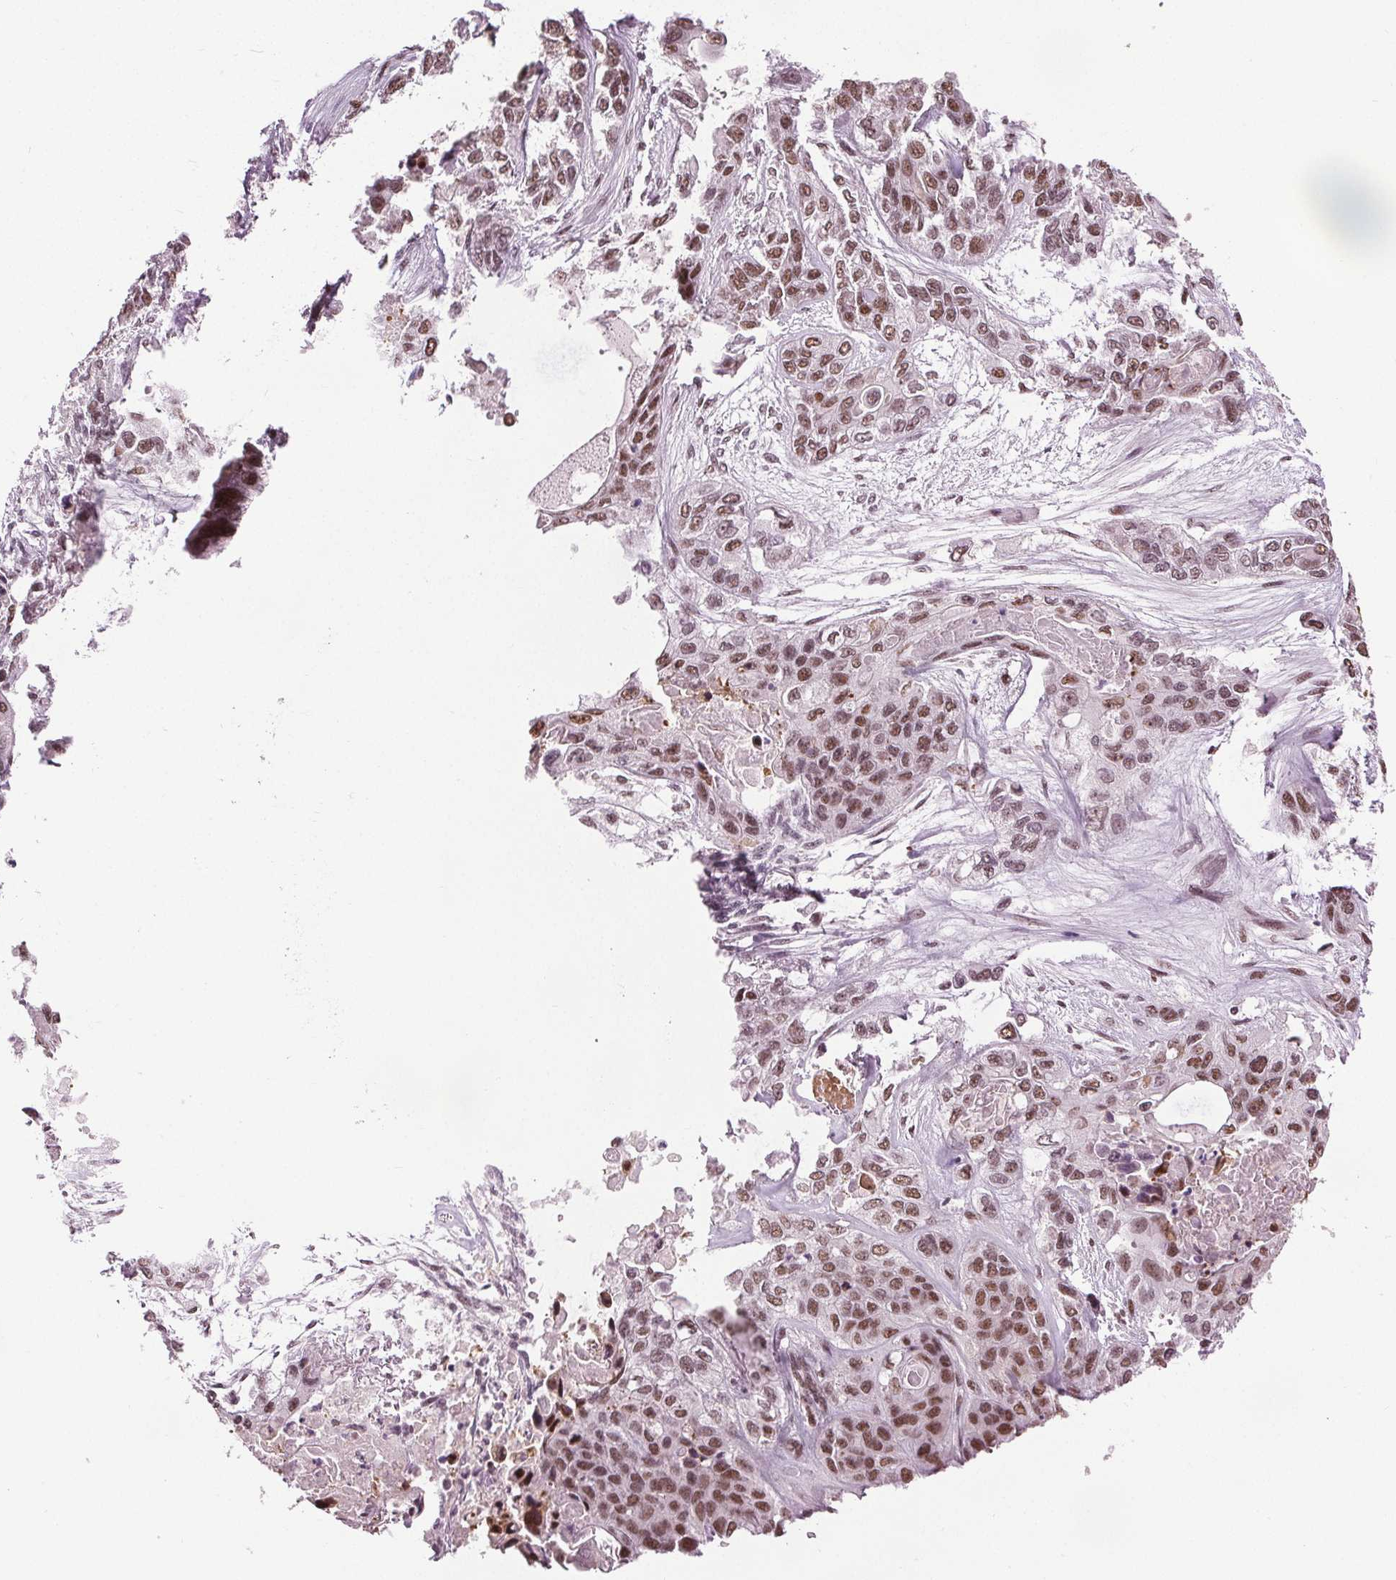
{"staining": {"intensity": "moderate", "quantity": ">75%", "location": "nuclear"}, "tissue": "lung cancer", "cell_type": "Tumor cells", "image_type": "cancer", "snomed": [{"axis": "morphology", "description": "Squamous cell carcinoma, NOS"}, {"axis": "topography", "description": "Lung"}], "caption": "Immunohistochemistry (IHC) (DAB) staining of human squamous cell carcinoma (lung) reveals moderate nuclear protein staining in about >75% of tumor cells.", "gene": "IWS1", "patient": {"sex": "female", "age": 70}}